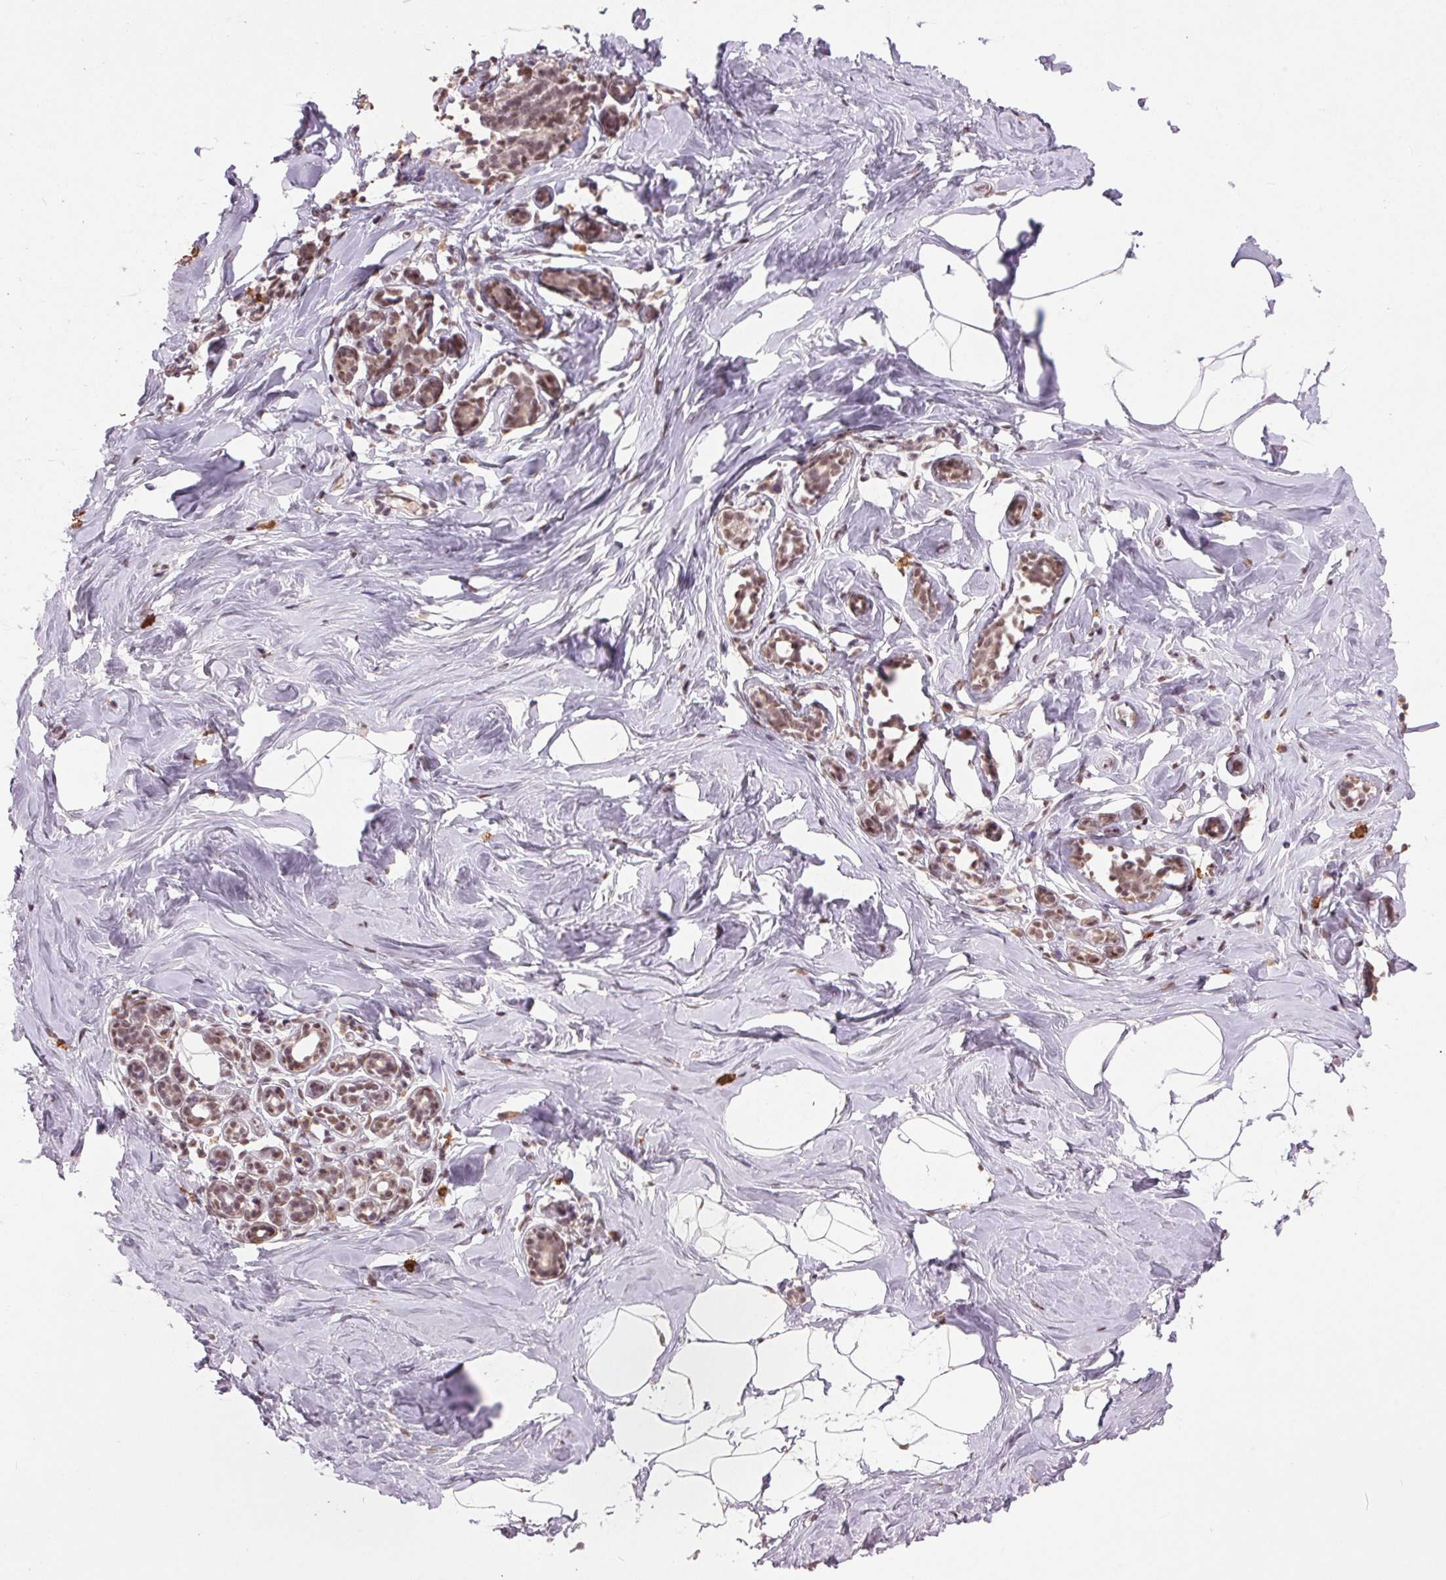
{"staining": {"intensity": "weak", "quantity": "<25%", "location": "nuclear"}, "tissue": "breast", "cell_type": "Adipocytes", "image_type": "normal", "snomed": [{"axis": "morphology", "description": "Normal tissue, NOS"}, {"axis": "topography", "description": "Breast"}], "caption": "This histopathology image is of benign breast stained with immunohistochemistry (IHC) to label a protein in brown with the nuclei are counter-stained blue. There is no positivity in adipocytes. (IHC, brightfield microscopy, high magnification).", "gene": "ZBTB4", "patient": {"sex": "female", "age": 32}}